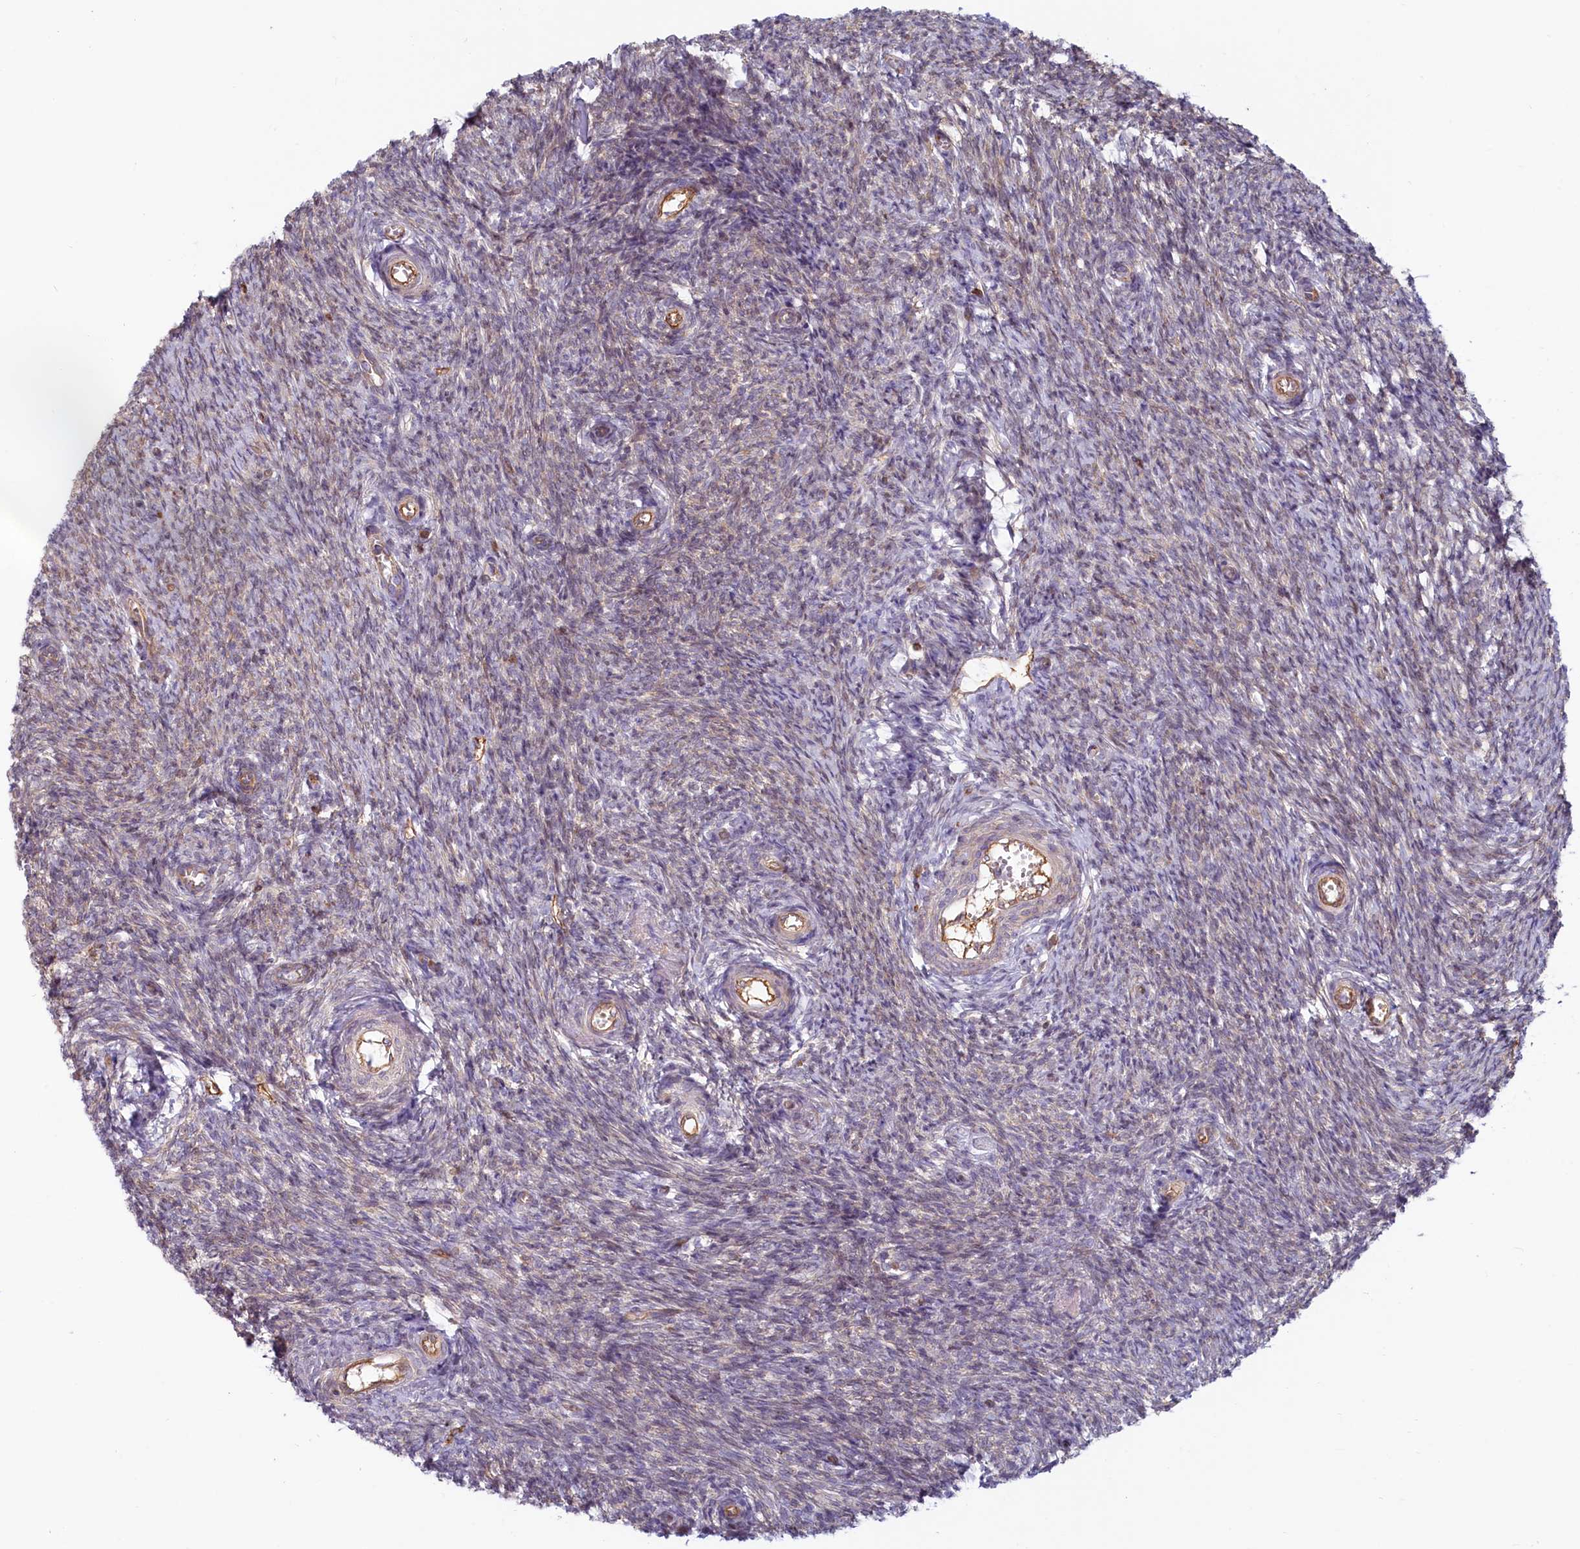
{"staining": {"intensity": "negative", "quantity": "none", "location": "none"}, "tissue": "ovary", "cell_type": "Ovarian stroma cells", "image_type": "normal", "snomed": [{"axis": "morphology", "description": "Normal tissue, NOS"}, {"axis": "topography", "description": "Ovary"}], "caption": "Immunohistochemical staining of normal human ovary shows no significant staining in ovarian stroma cells.", "gene": "LMOD3", "patient": {"sex": "female", "age": 44}}